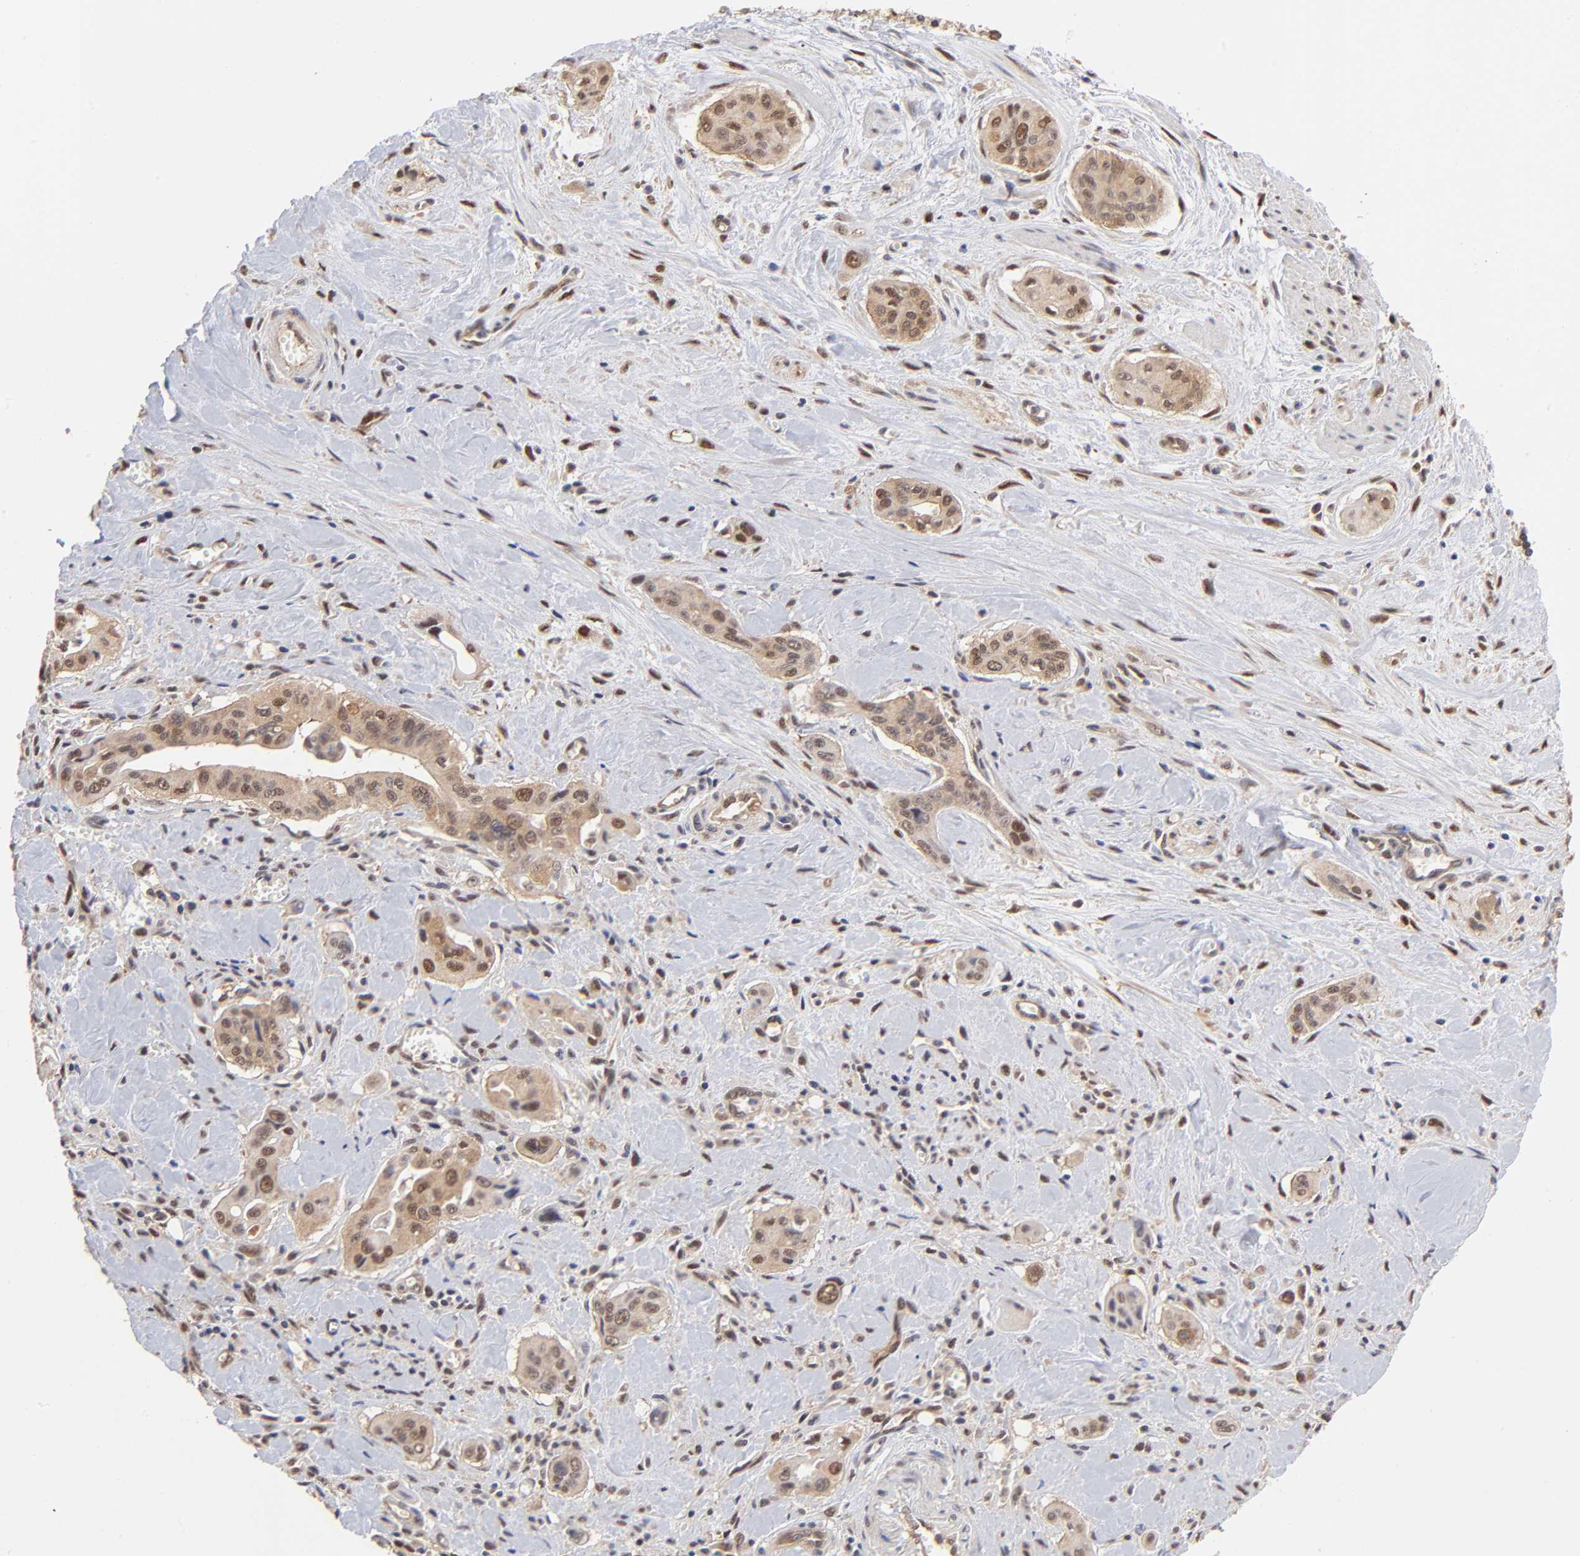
{"staining": {"intensity": "weak", "quantity": "25%-75%", "location": "cytoplasmic/membranous,nuclear"}, "tissue": "pancreatic cancer", "cell_type": "Tumor cells", "image_type": "cancer", "snomed": [{"axis": "morphology", "description": "Adenocarcinoma, NOS"}, {"axis": "topography", "description": "Pancreas"}], "caption": "A micrograph of human pancreatic cancer stained for a protein shows weak cytoplasmic/membranous and nuclear brown staining in tumor cells. (DAB IHC with brightfield microscopy, high magnification).", "gene": "PSMC4", "patient": {"sex": "male", "age": 77}}